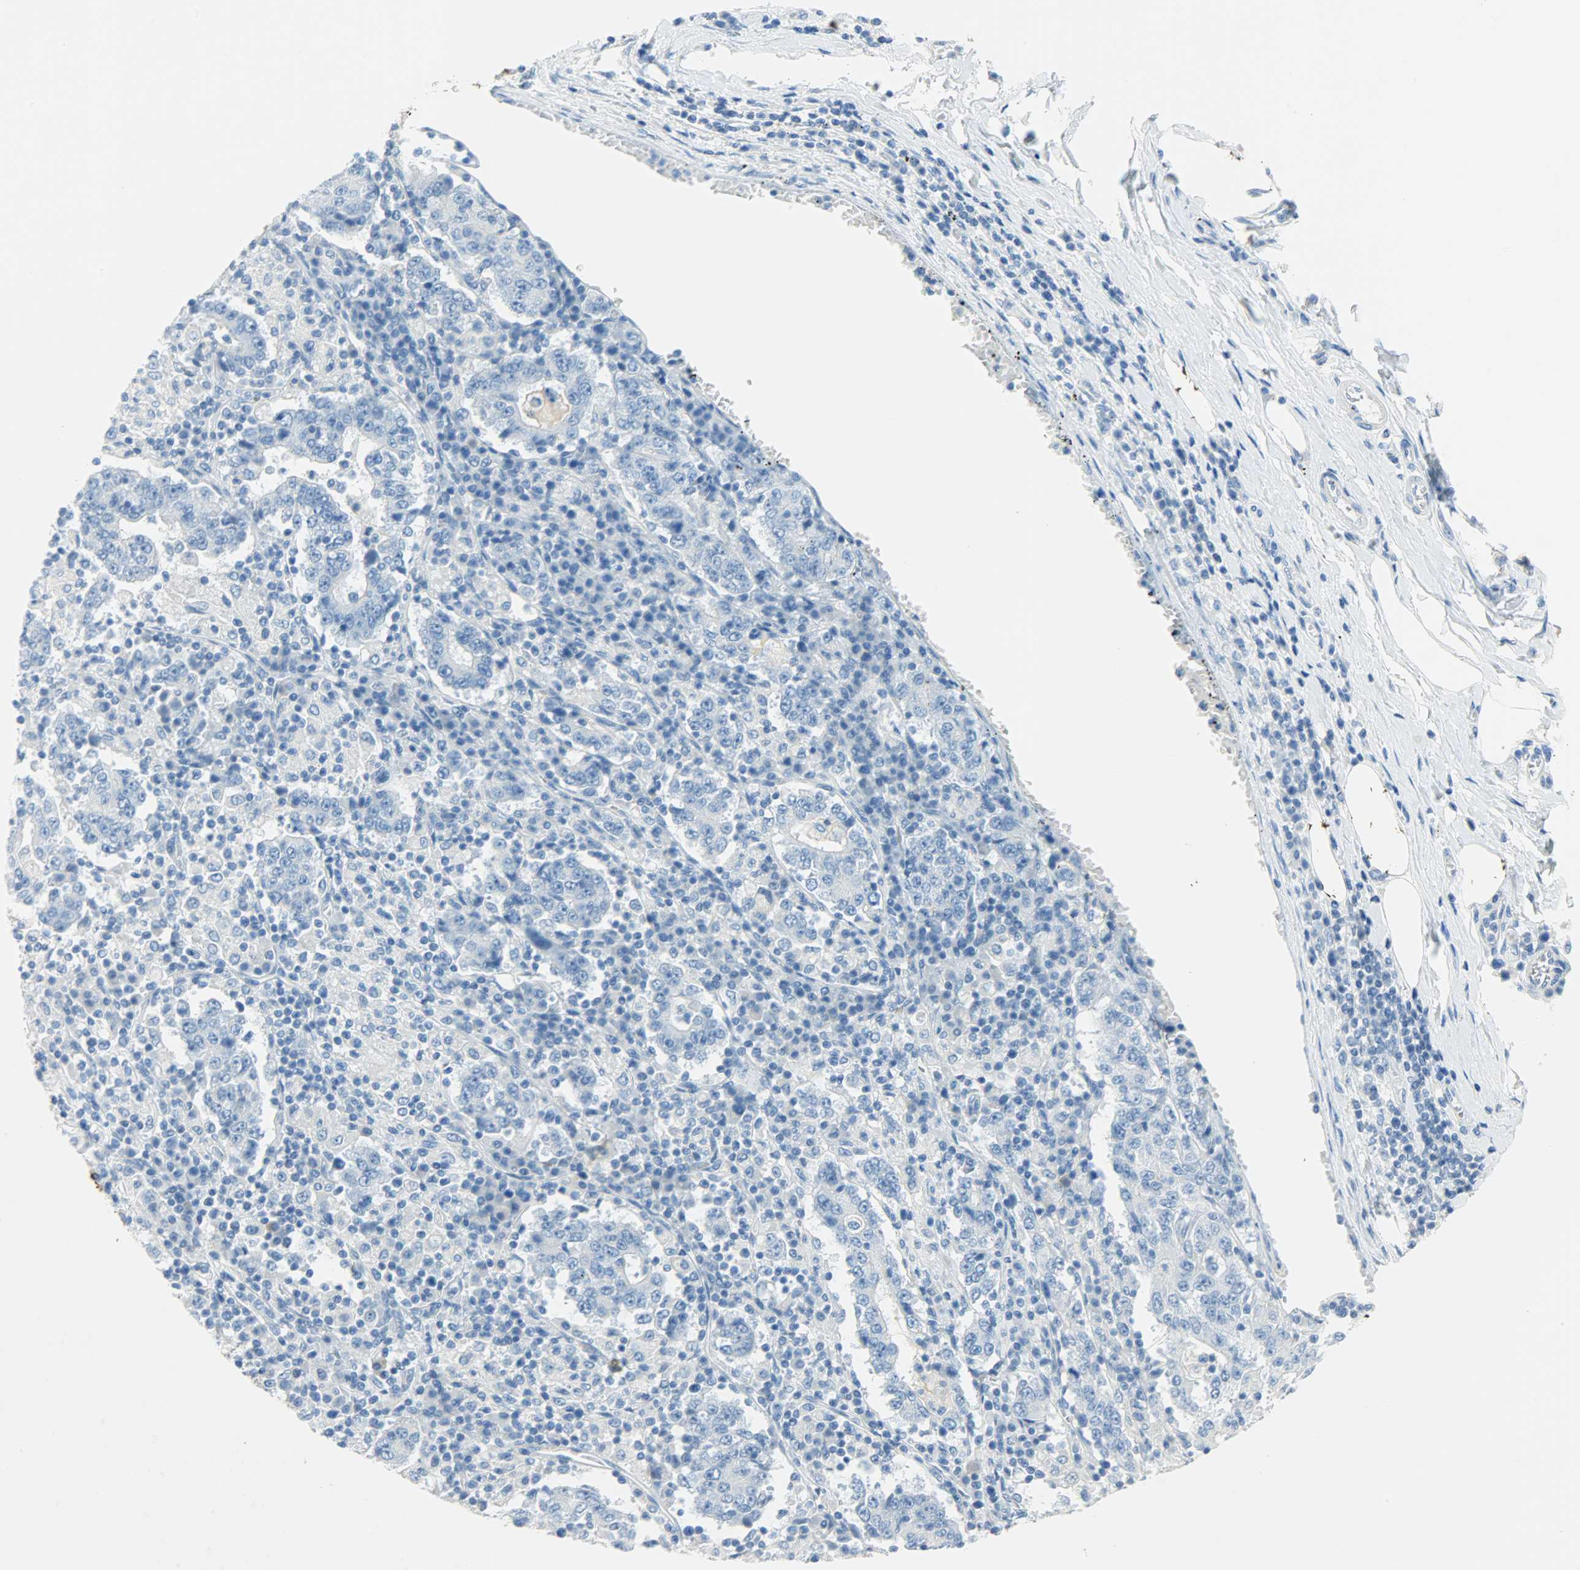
{"staining": {"intensity": "negative", "quantity": "none", "location": "none"}, "tissue": "stomach cancer", "cell_type": "Tumor cells", "image_type": "cancer", "snomed": [{"axis": "morphology", "description": "Normal tissue, NOS"}, {"axis": "morphology", "description": "Adenocarcinoma, NOS"}, {"axis": "topography", "description": "Stomach, upper"}, {"axis": "topography", "description": "Stomach"}], "caption": "High magnification brightfield microscopy of stomach adenocarcinoma stained with DAB (brown) and counterstained with hematoxylin (blue): tumor cells show no significant expression.", "gene": "PROM1", "patient": {"sex": "male", "age": 59}}